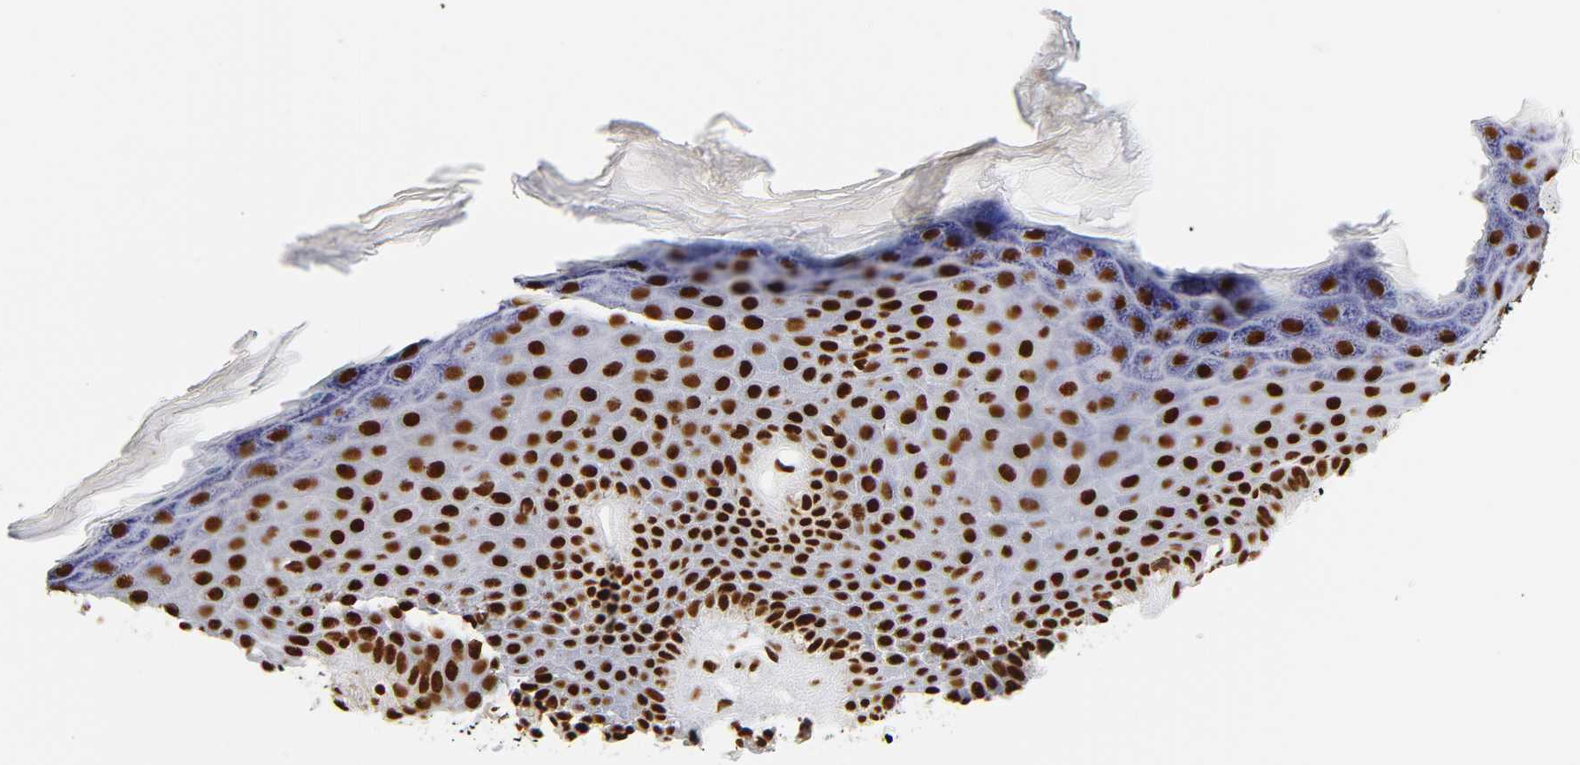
{"staining": {"intensity": "strong", "quantity": ">75%", "location": "nuclear"}, "tissue": "skin", "cell_type": "Epidermal cells", "image_type": "normal", "snomed": [{"axis": "morphology", "description": "Normal tissue, NOS"}, {"axis": "topography", "description": "Anal"}], "caption": "Immunohistochemical staining of benign human skin demonstrates strong nuclear protein expression in approximately >75% of epidermal cells.", "gene": "XRCC6", "patient": {"sex": "female", "age": 46}}